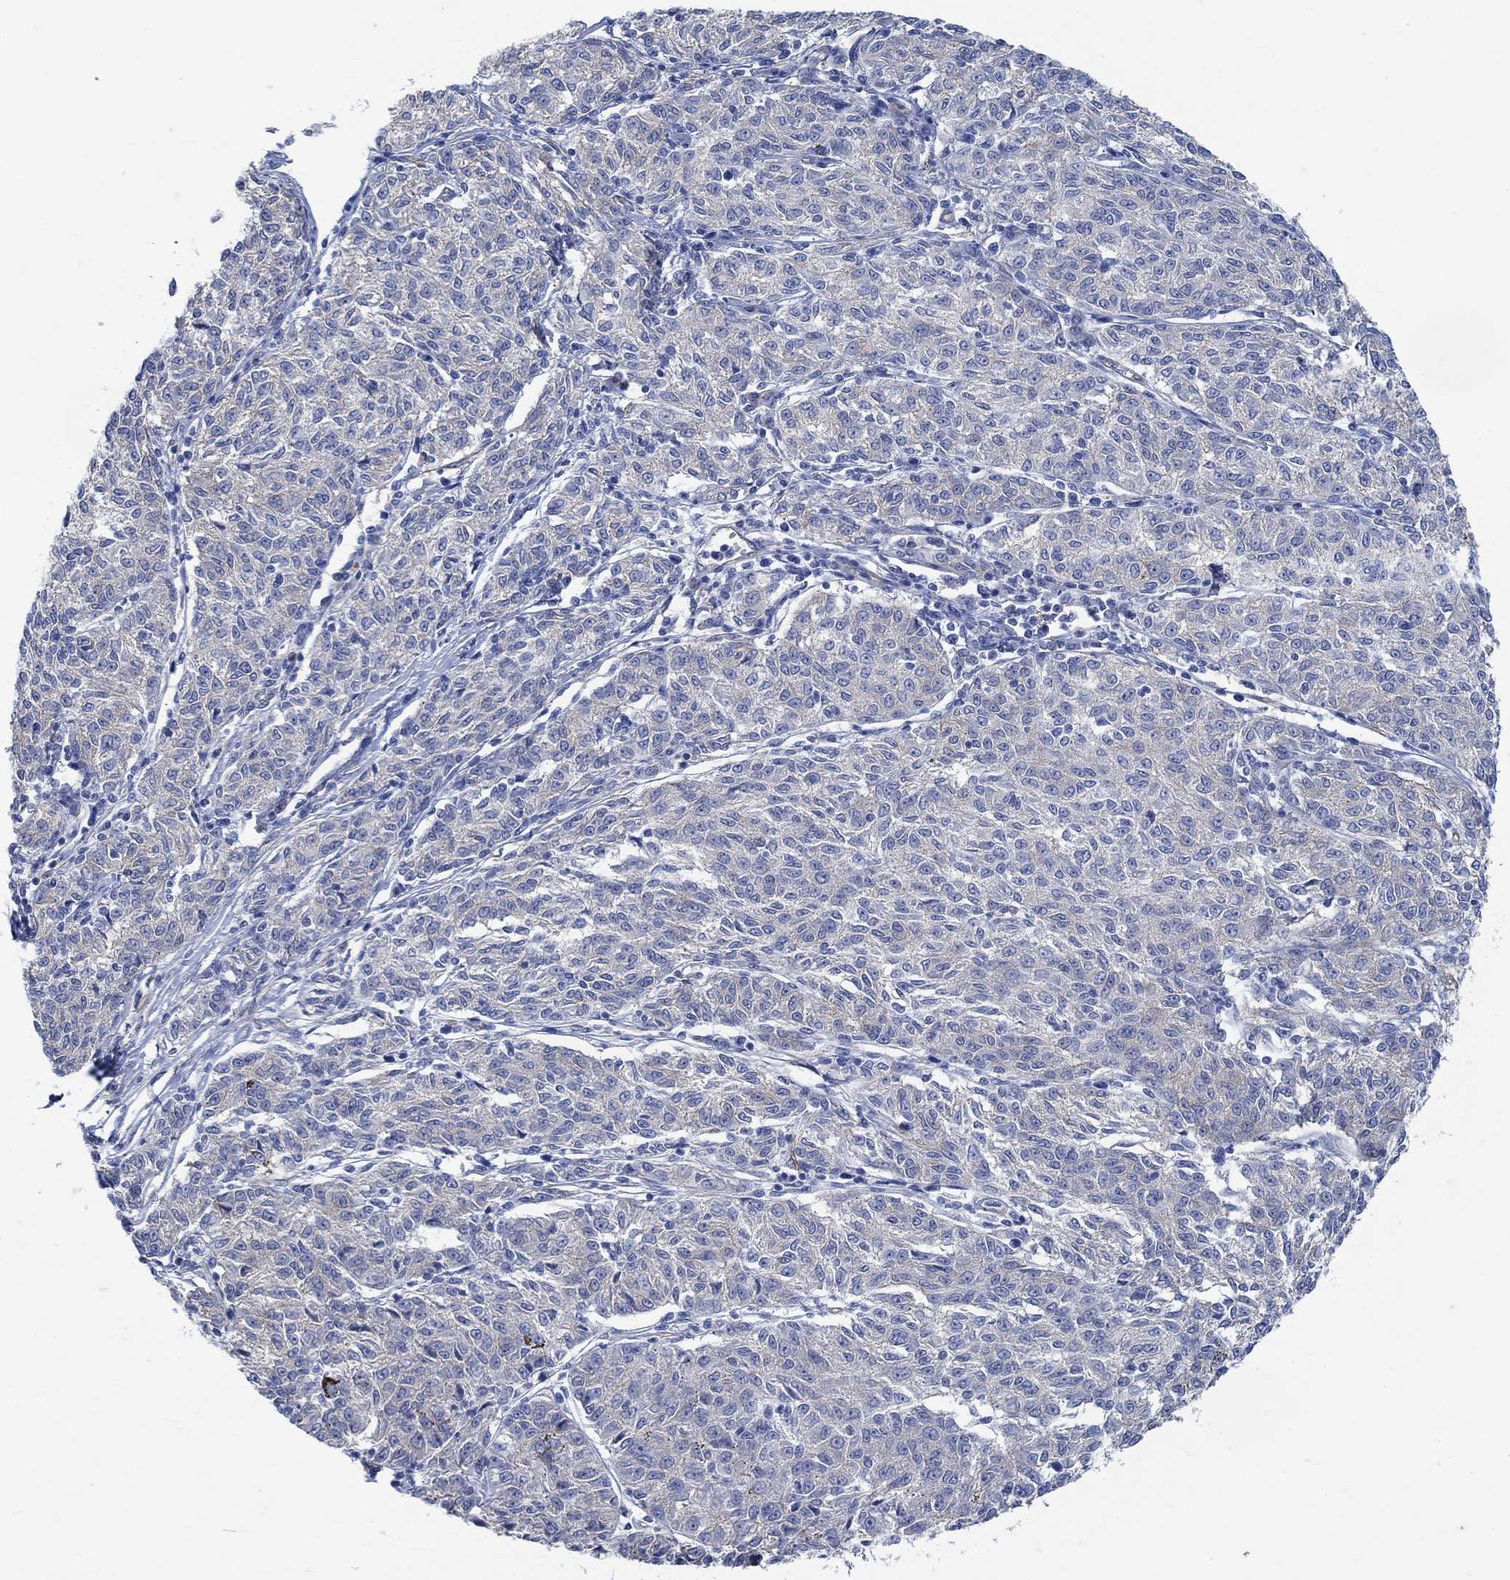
{"staining": {"intensity": "weak", "quantity": "25%-75%", "location": "cytoplasmic/membranous"}, "tissue": "melanoma", "cell_type": "Tumor cells", "image_type": "cancer", "snomed": [{"axis": "morphology", "description": "Malignant melanoma, NOS"}, {"axis": "topography", "description": "Skin"}], "caption": "A photomicrograph showing weak cytoplasmic/membranous positivity in approximately 25%-75% of tumor cells in malignant melanoma, as visualized by brown immunohistochemical staining.", "gene": "TMEM198", "patient": {"sex": "female", "age": 72}}